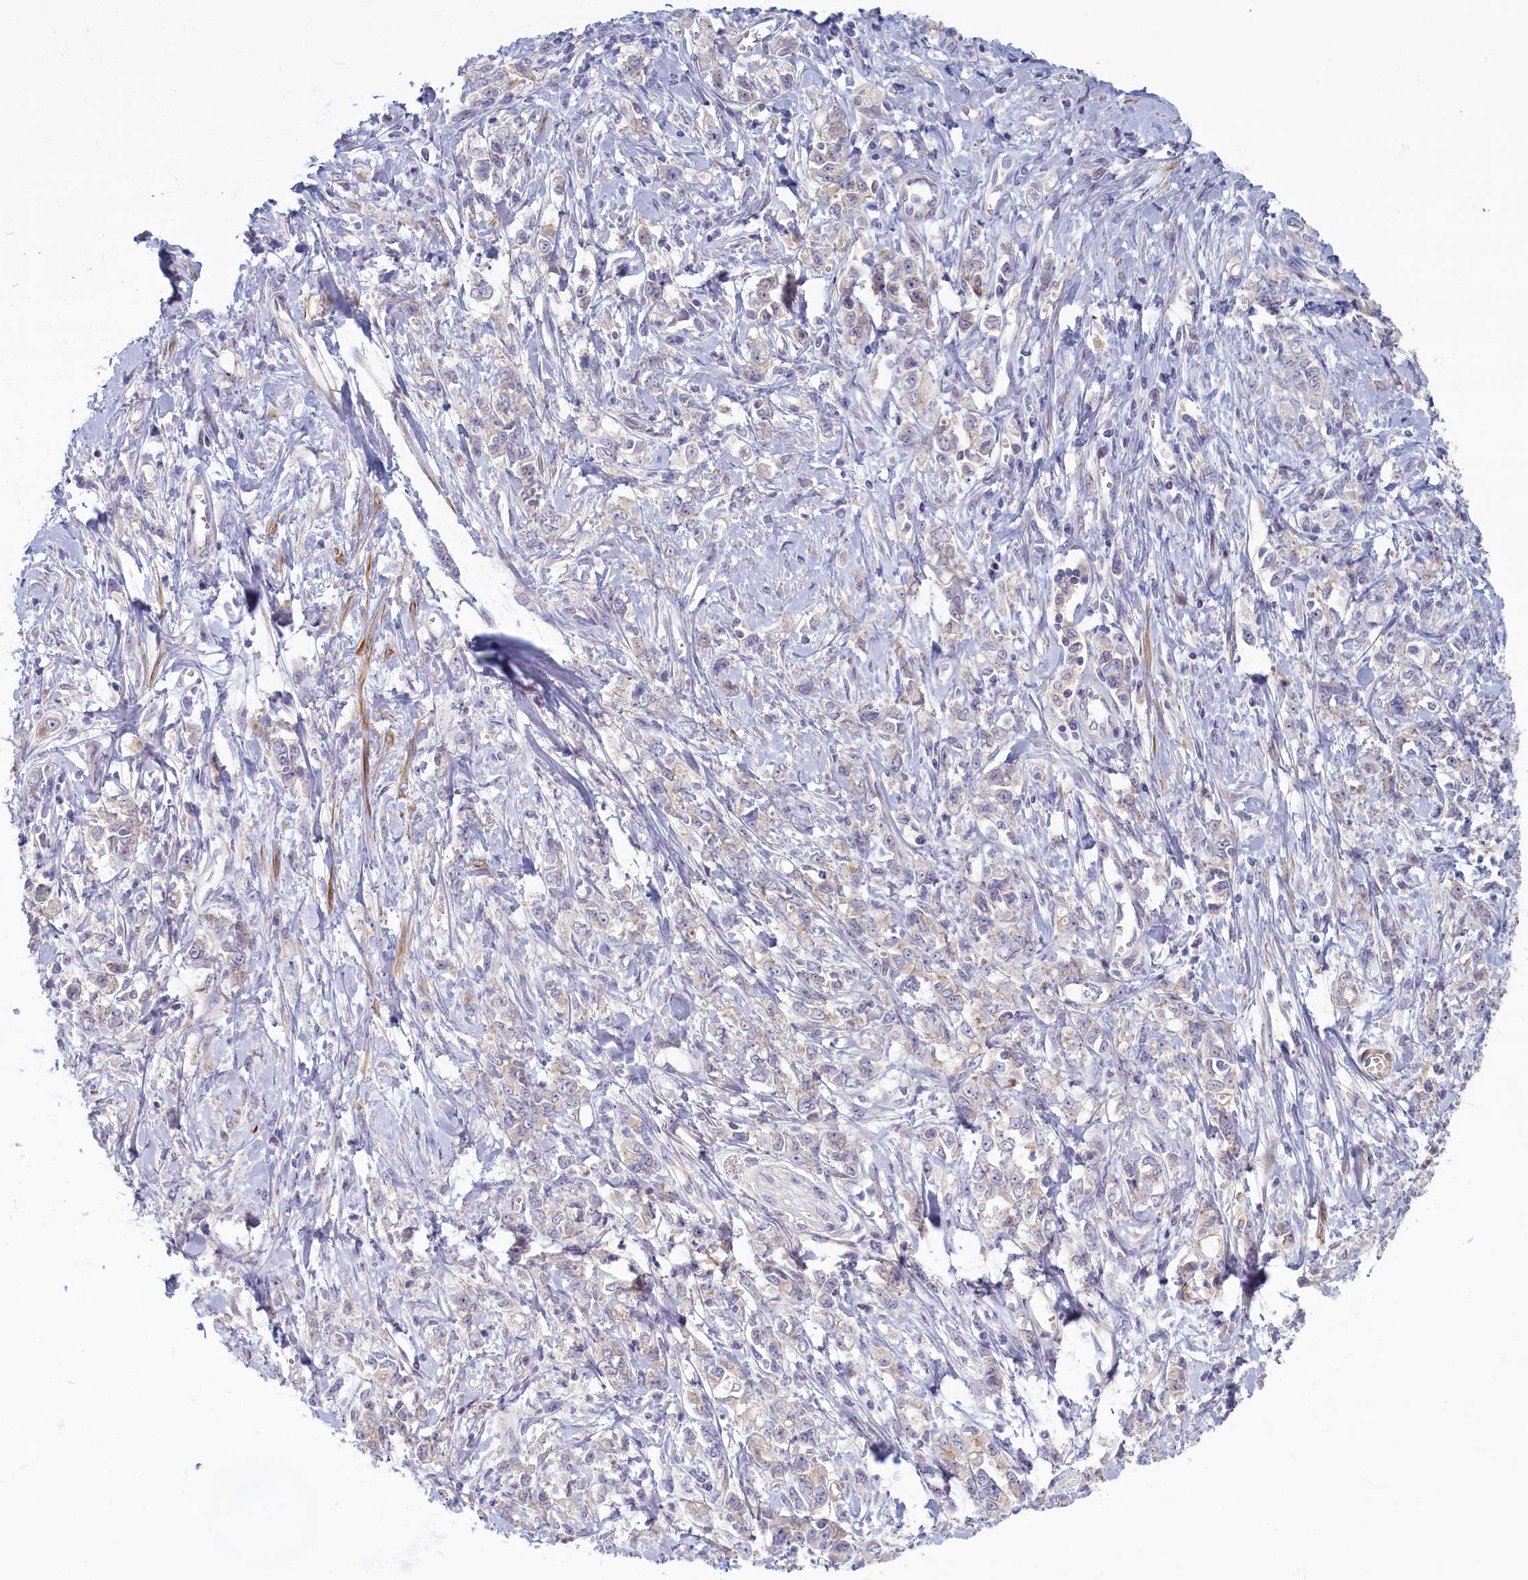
{"staining": {"intensity": "negative", "quantity": "none", "location": "none"}, "tissue": "stomach cancer", "cell_type": "Tumor cells", "image_type": "cancer", "snomed": [{"axis": "morphology", "description": "Adenocarcinoma, NOS"}, {"axis": "topography", "description": "Stomach"}], "caption": "Stomach cancer (adenocarcinoma) stained for a protein using IHC displays no staining tumor cells.", "gene": "TRPM4", "patient": {"sex": "female", "age": 76}}